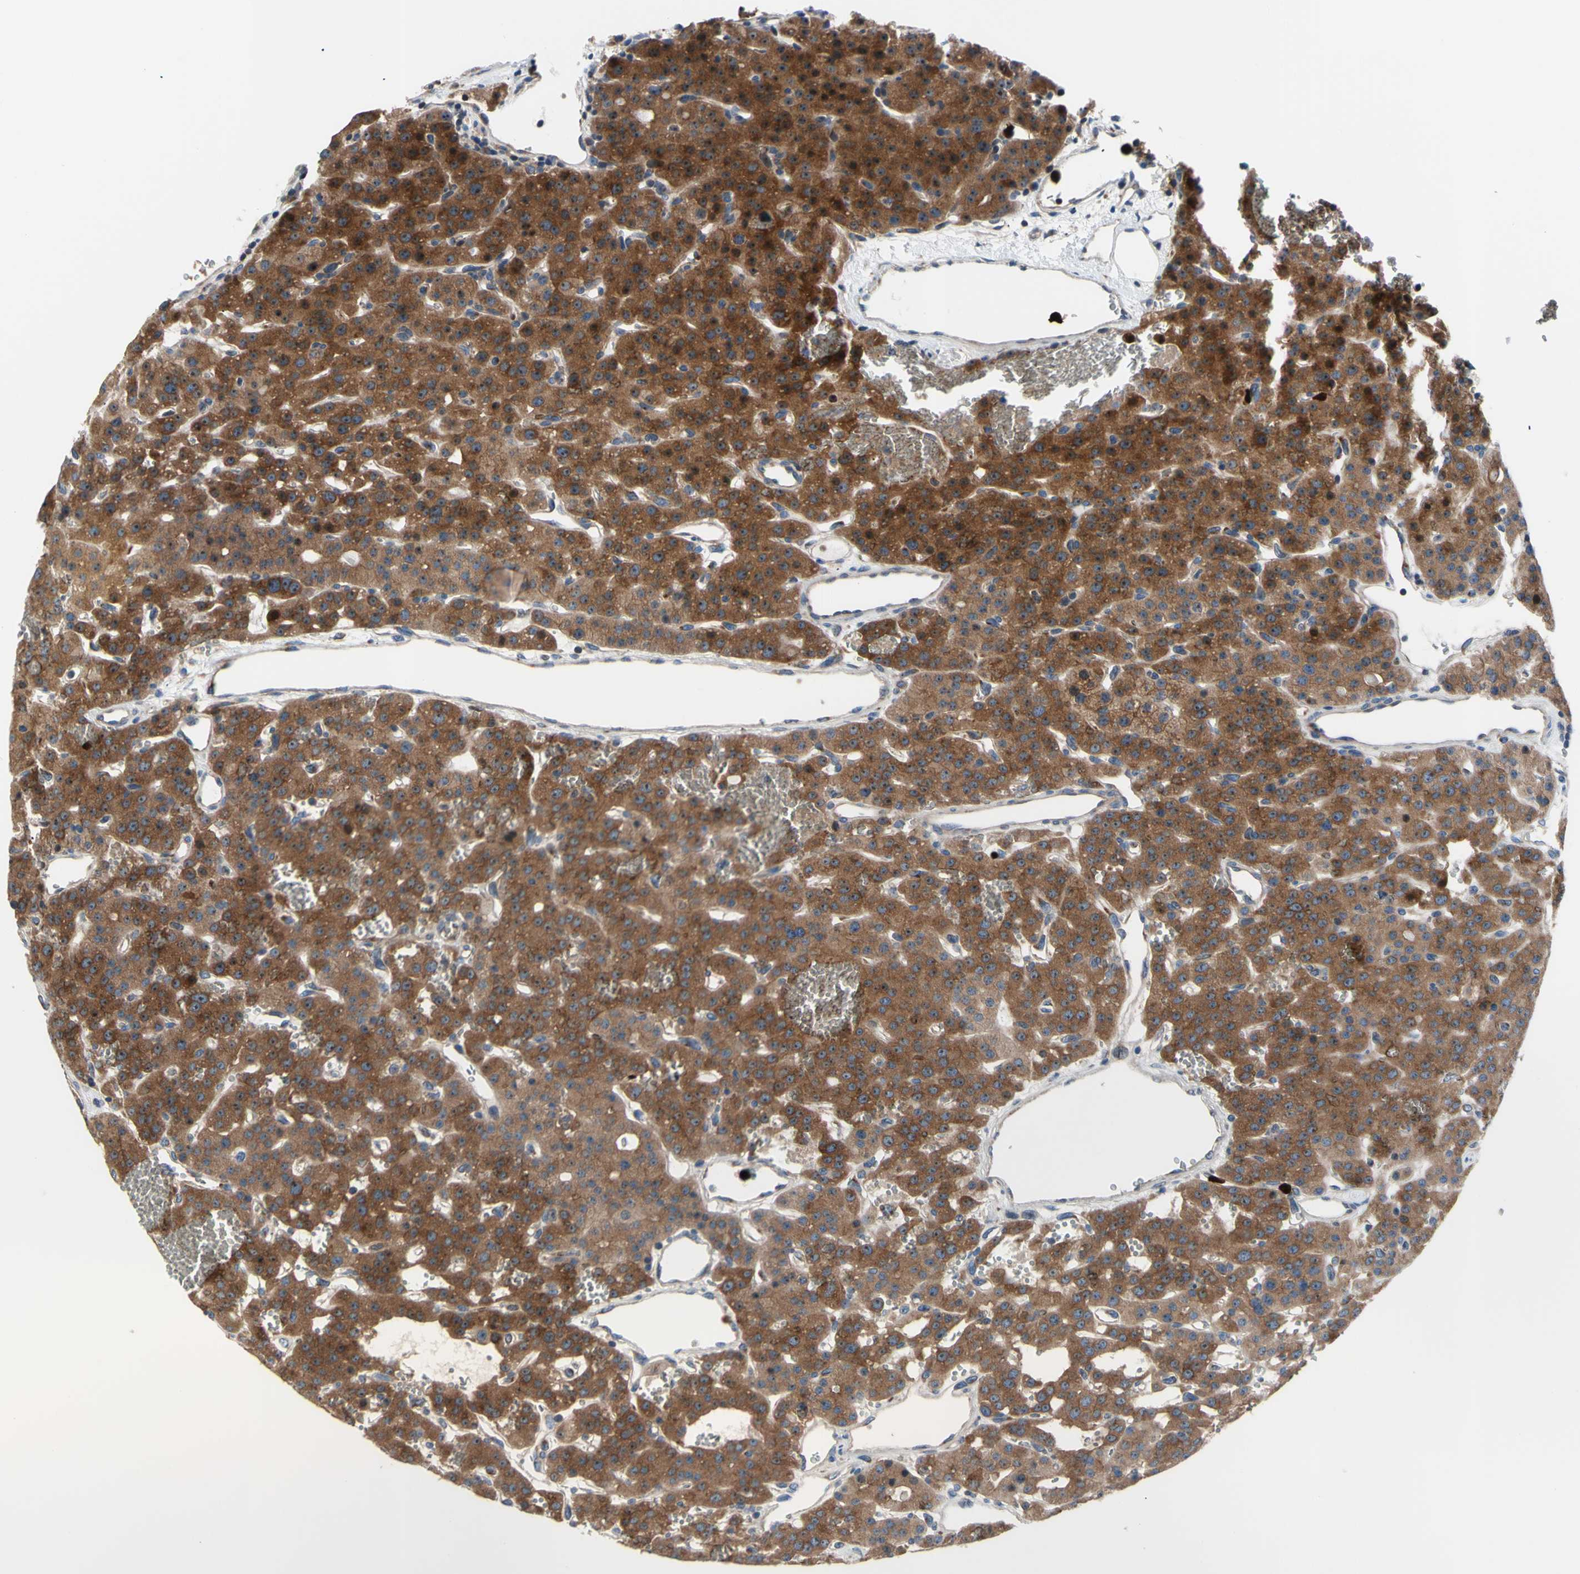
{"staining": {"intensity": "strong", "quantity": ">75%", "location": "cytoplasmic/membranous,nuclear"}, "tissue": "parathyroid gland", "cell_type": "Glandular cells", "image_type": "normal", "snomed": [{"axis": "morphology", "description": "Normal tissue, NOS"}, {"axis": "morphology", "description": "Adenoma, NOS"}, {"axis": "topography", "description": "Parathyroid gland"}], "caption": "Immunohistochemical staining of benign human parathyroid gland reveals >75% levels of strong cytoplasmic/membranous,nuclear protein positivity in about >75% of glandular cells. (Brightfield microscopy of DAB IHC at high magnification).", "gene": "USP9X", "patient": {"sex": "female", "age": 81}}